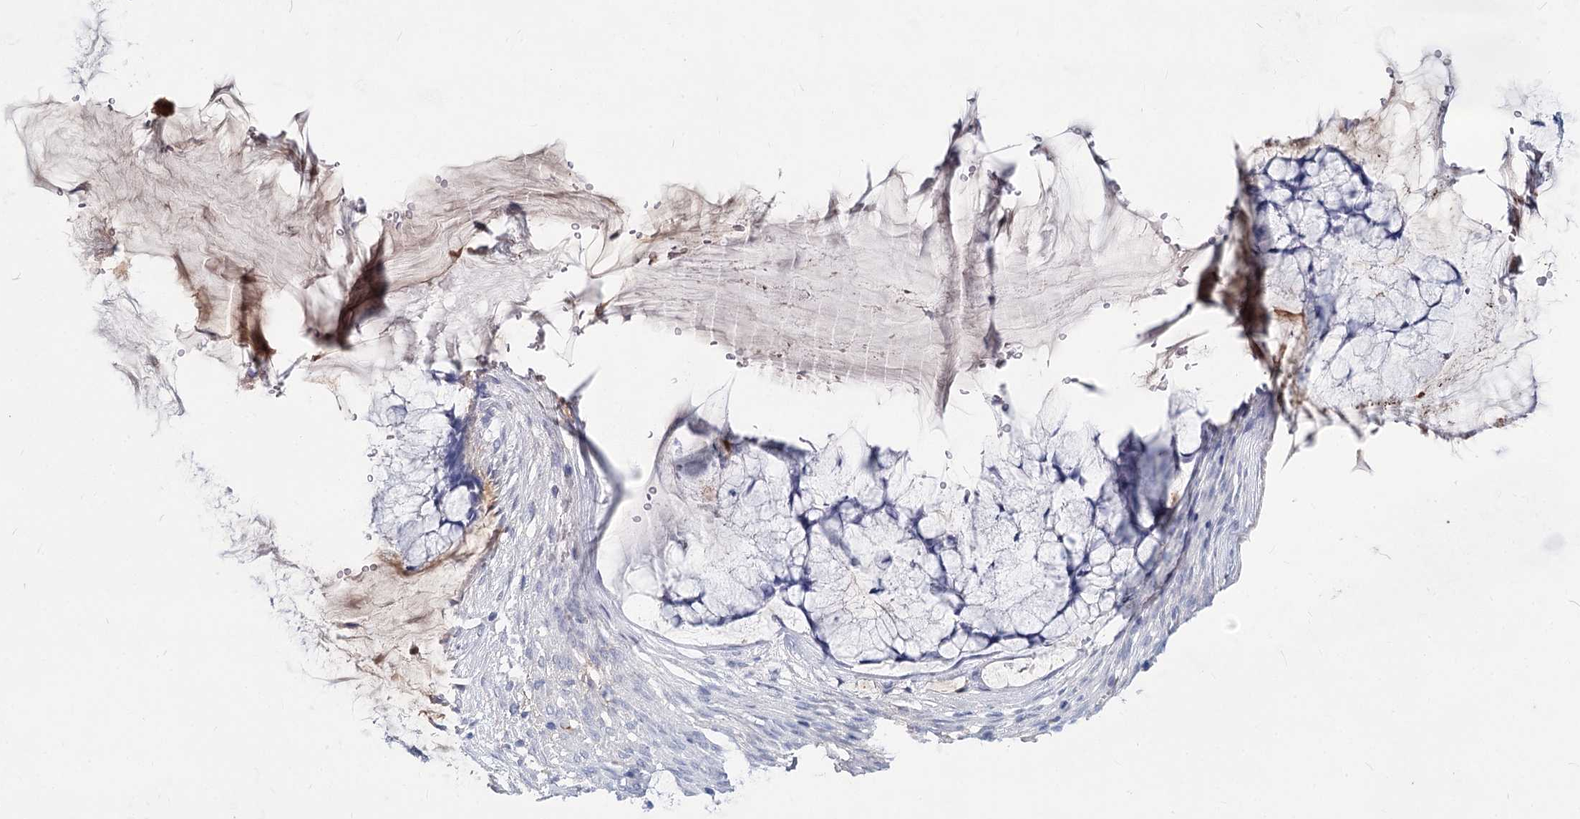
{"staining": {"intensity": "negative", "quantity": "none", "location": "none"}, "tissue": "ovarian cancer", "cell_type": "Tumor cells", "image_type": "cancer", "snomed": [{"axis": "morphology", "description": "Cystadenocarcinoma, mucinous, NOS"}, {"axis": "topography", "description": "Ovary"}], "caption": "This histopathology image is of mucinous cystadenocarcinoma (ovarian) stained with immunohistochemistry (IHC) to label a protein in brown with the nuclei are counter-stained blue. There is no positivity in tumor cells.", "gene": "TASOR2", "patient": {"sex": "female", "age": 42}}